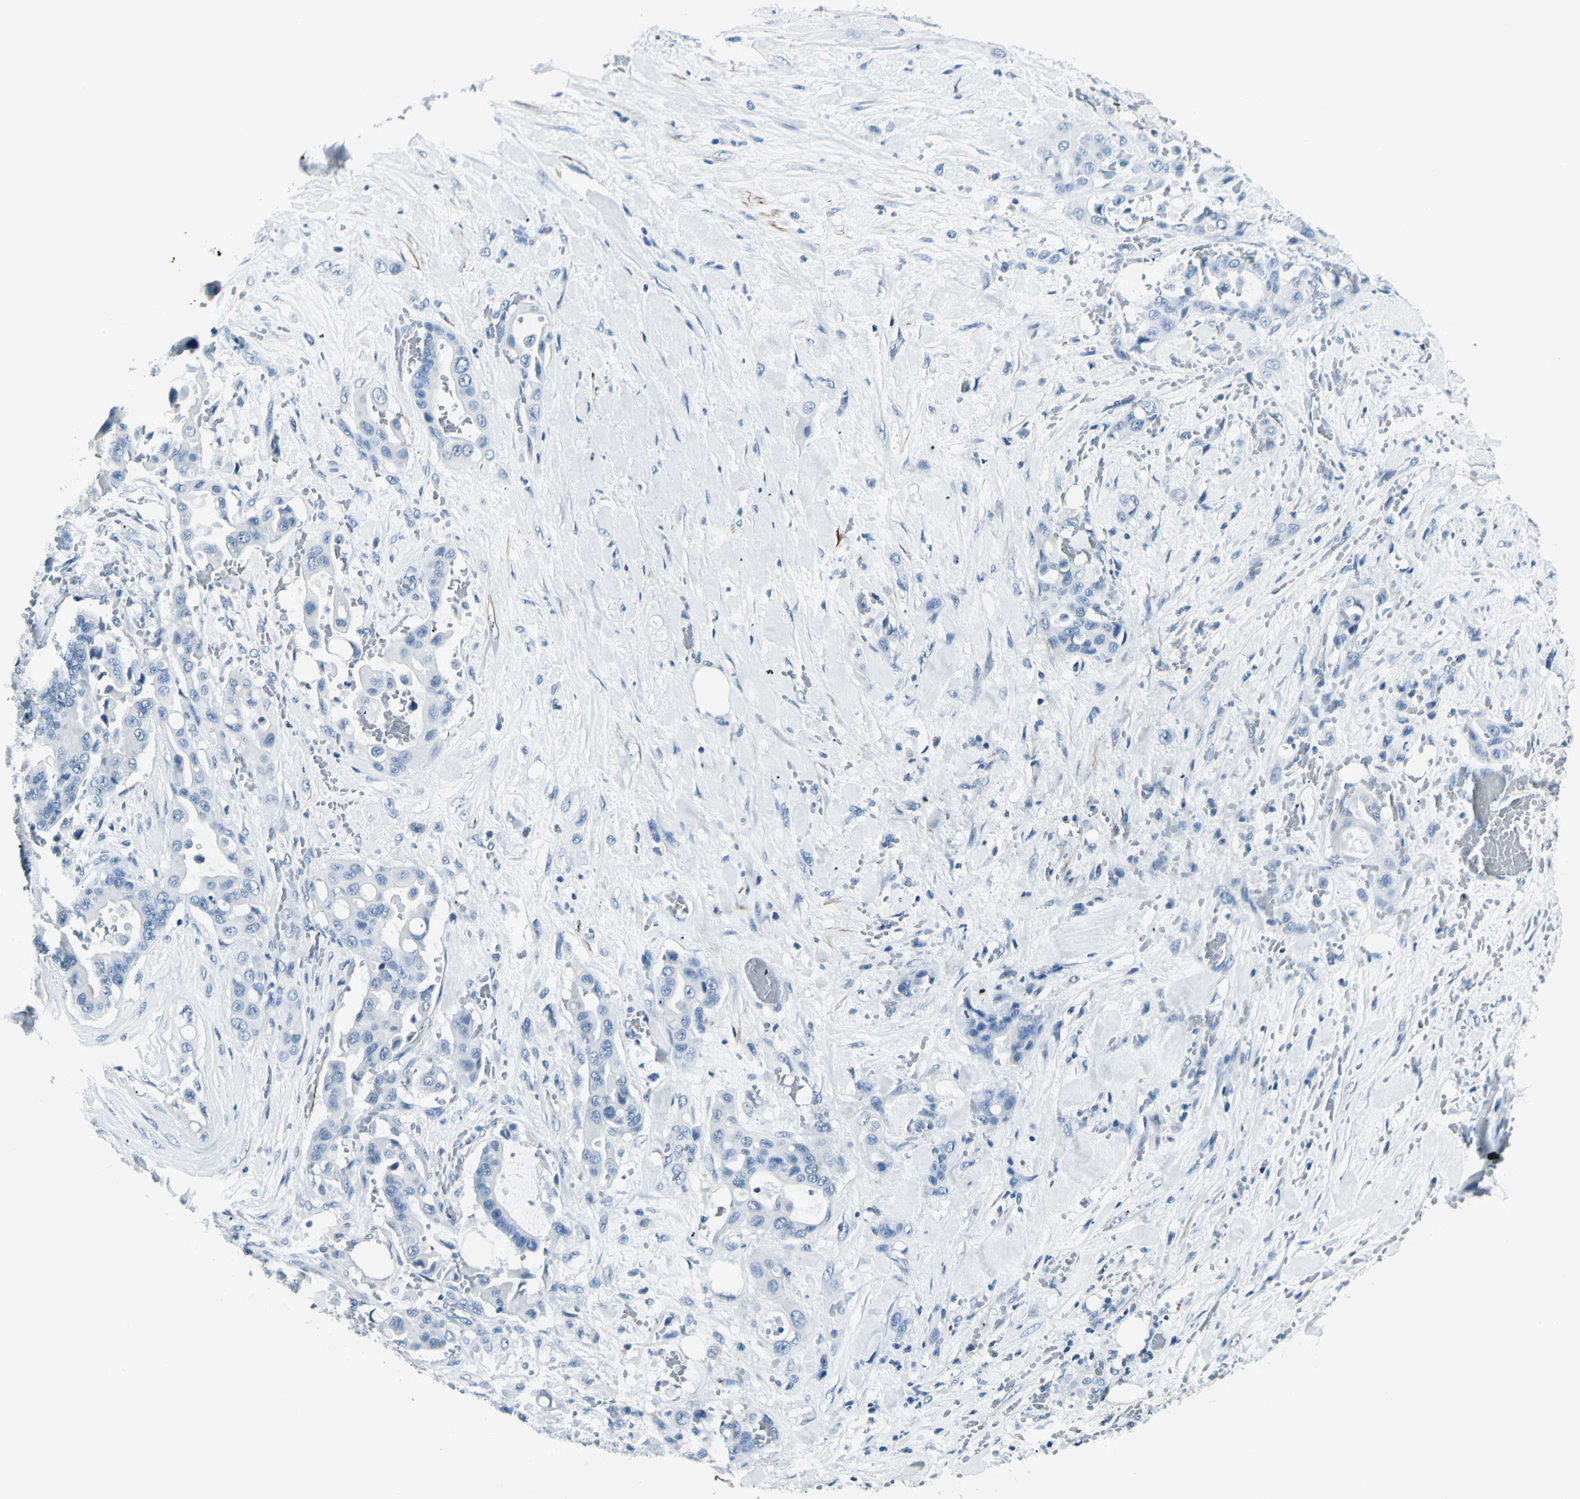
{"staining": {"intensity": "negative", "quantity": "none", "location": "none"}, "tissue": "liver cancer", "cell_type": "Tumor cells", "image_type": "cancer", "snomed": [{"axis": "morphology", "description": "Cholangiocarcinoma"}, {"axis": "topography", "description": "Liver"}], "caption": "Immunohistochemistry of liver cancer displays no expression in tumor cells. The staining is performed using DAB brown chromogen with nuclei counter-stained in using hematoxylin.", "gene": "CDH15", "patient": {"sex": "female", "age": 61}}